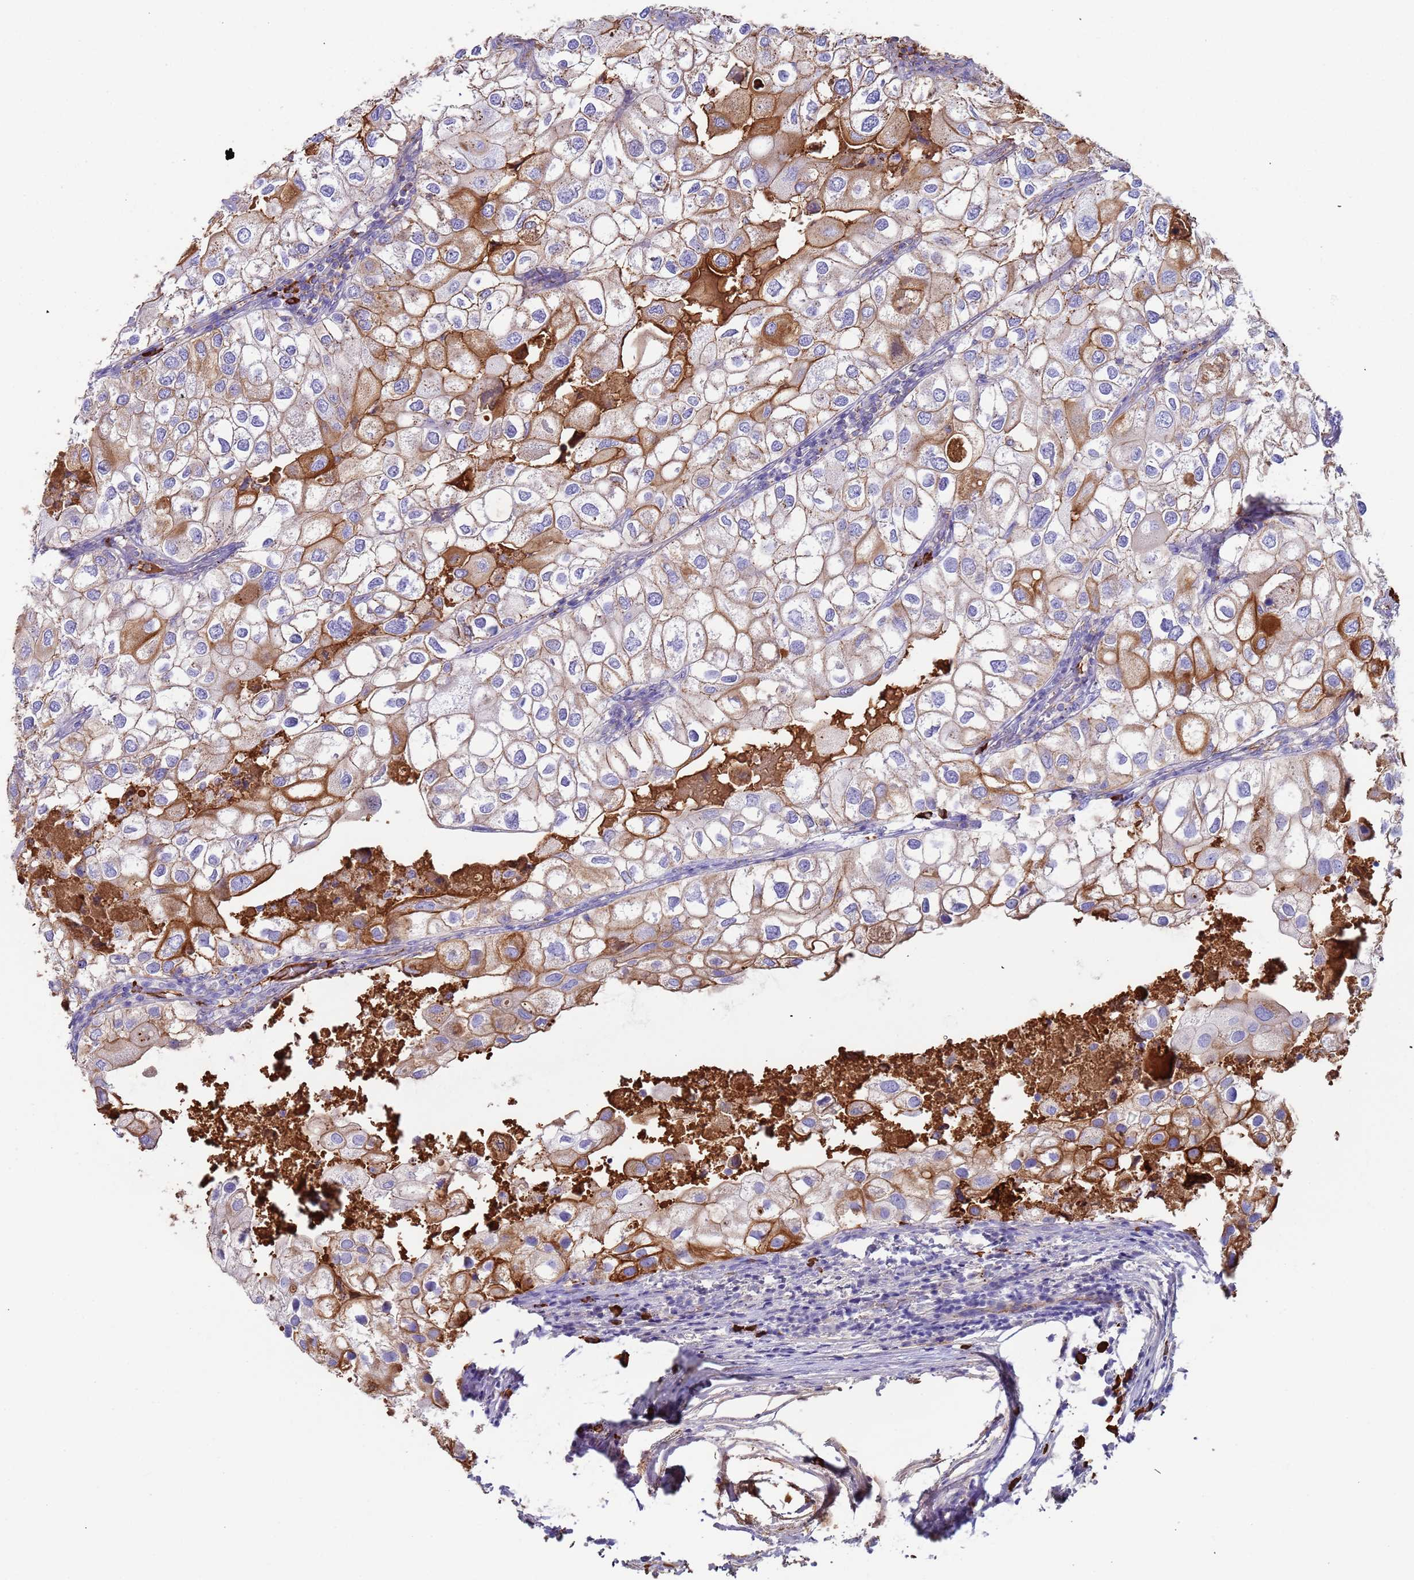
{"staining": {"intensity": "strong", "quantity": "25%-75%", "location": "cytoplasmic/membranous"}, "tissue": "urothelial cancer", "cell_type": "Tumor cells", "image_type": "cancer", "snomed": [{"axis": "morphology", "description": "Urothelial carcinoma, High grade"}, {"axis": "topography", "description": "Urinary bladder"}], "caption": "IHC (DAB (3,3'-diaminobenzidine)) staining of human high-grade urothelial carcinoma reveals strong cytoplasmic/membranous protein staining in about 25%-75% of tumor cells.", "gene": "CYSLTR2", "patient": {"sex": "male", "age": 64}}